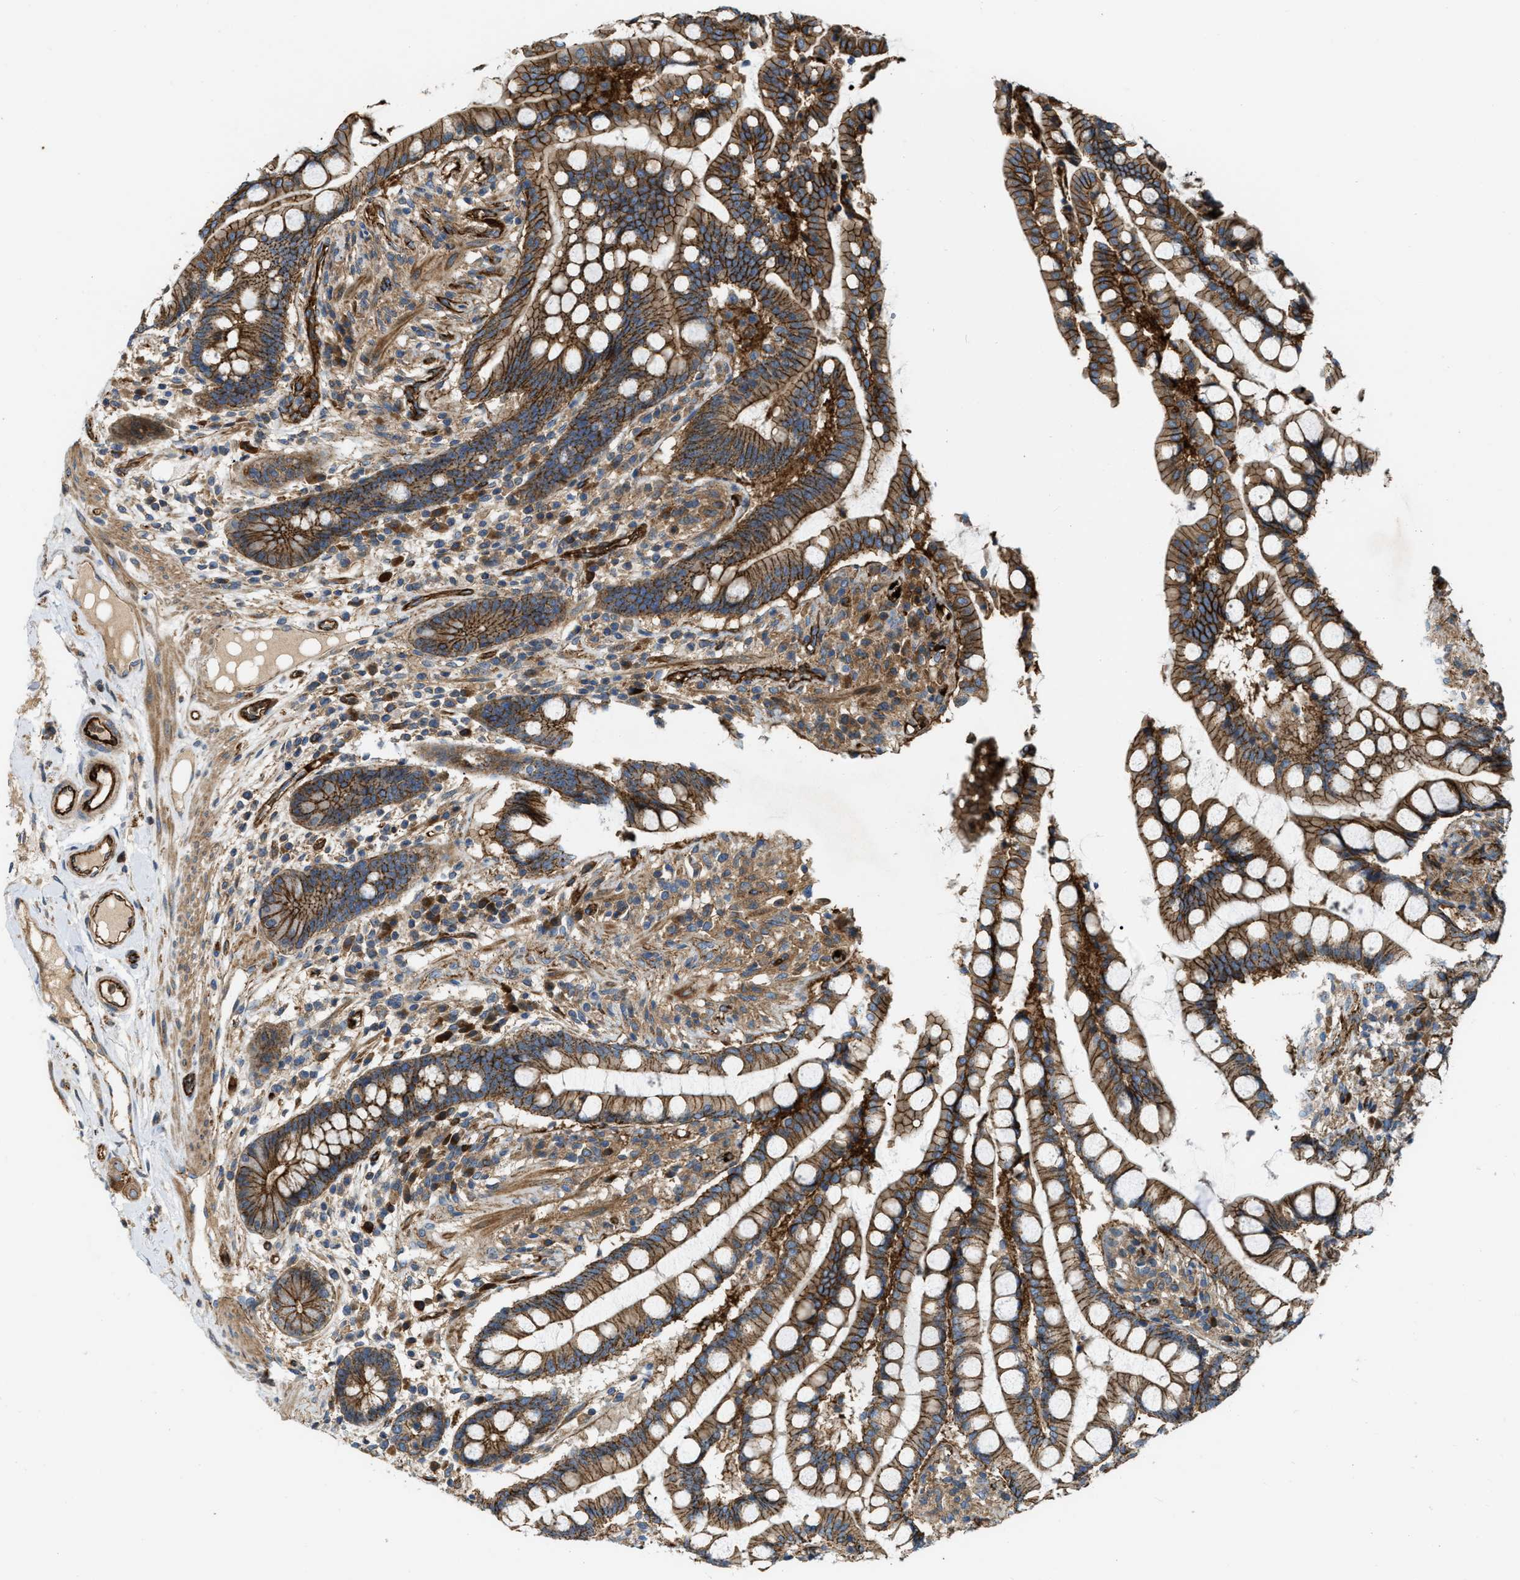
{"staining": {"intensity": "strong", "quantity": ">75%", "location": "cytoplasmic/membranous"}, "tissue": "colon", "cell_type": "Endothelial cells", "image_type": "normal", "snomed": [{"axis": "morphology", "description": "Normal tissue, NOS"}, {"axis": "topography", "description": "Colon"}], "caption": "The micrograph reveals staining of unremarkable colon, revealing strong cytoplasmic/membranous protein positivity (brown color) within endothelial cells. (DAB IHC with brightfield microscopy, high magnification).", "gene": "ERC1", "patient": {"sex": "male", "age": 73}}